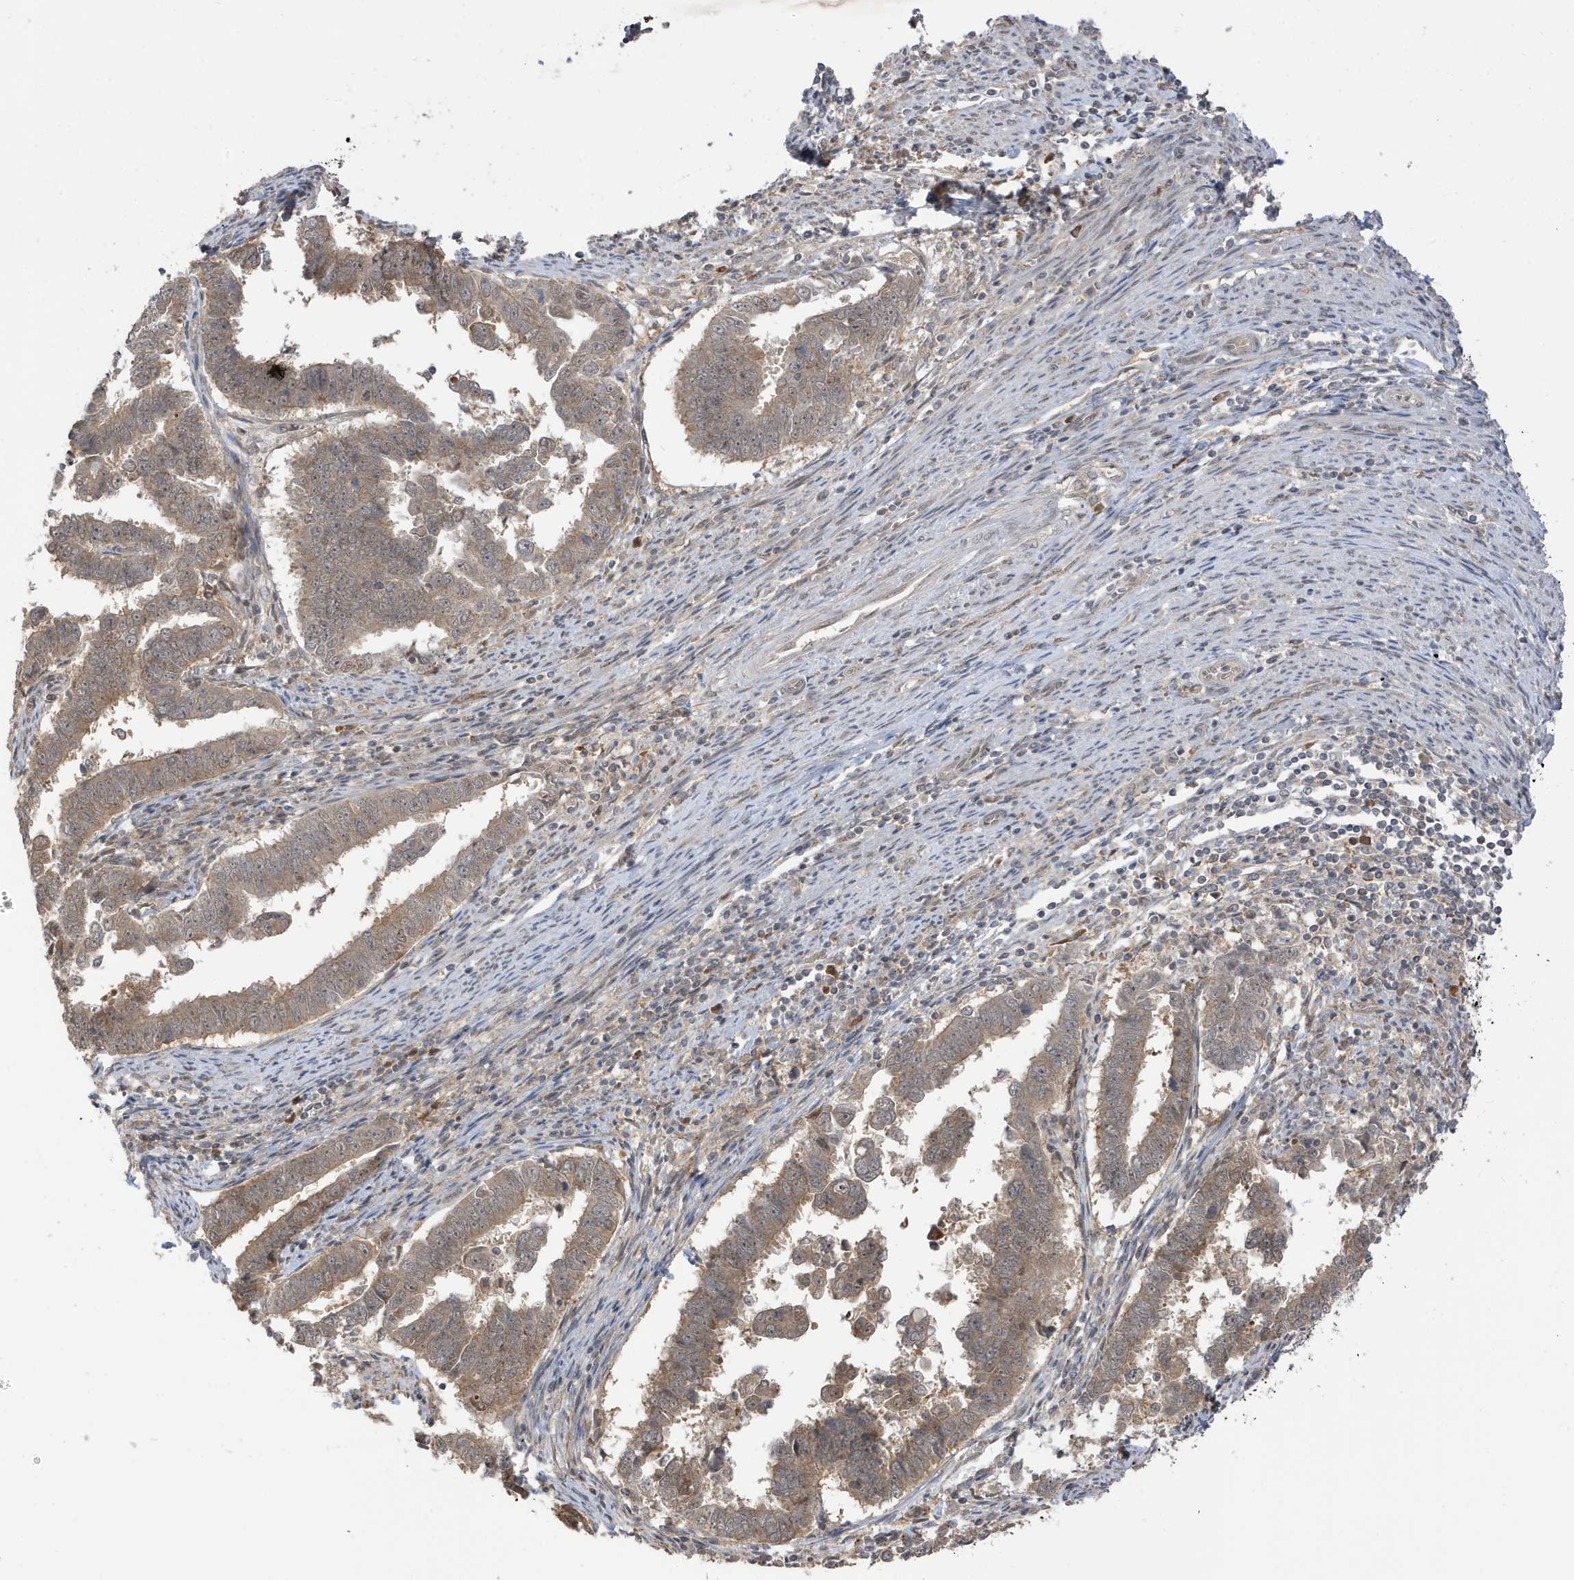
{"staining": {"intensity": "moderate", "quantity": ">75%", "location": "cytoplasmic/membranous"}, "tissue": "endometrial cancer", "cell_type": "Tumor cells", "image_type": "cancer", "snomed": [{"axis": "morphology", "description": "Adenocarcinoma, NOS"}, {"axis": "topography", "description": "Endometrium"}], "caption": "Protein expression analysis of human endometrial cancer (adenocarcinoma) reveals moderate cytoplasmic/membranous staining in about >75% of tumor cells. (DAB (3,3'-diaminobenzidine) IHC with brightfield microscopy, high magnification).", "gene": "TAB3", "patient": {"sex": "female", "age": 75}}